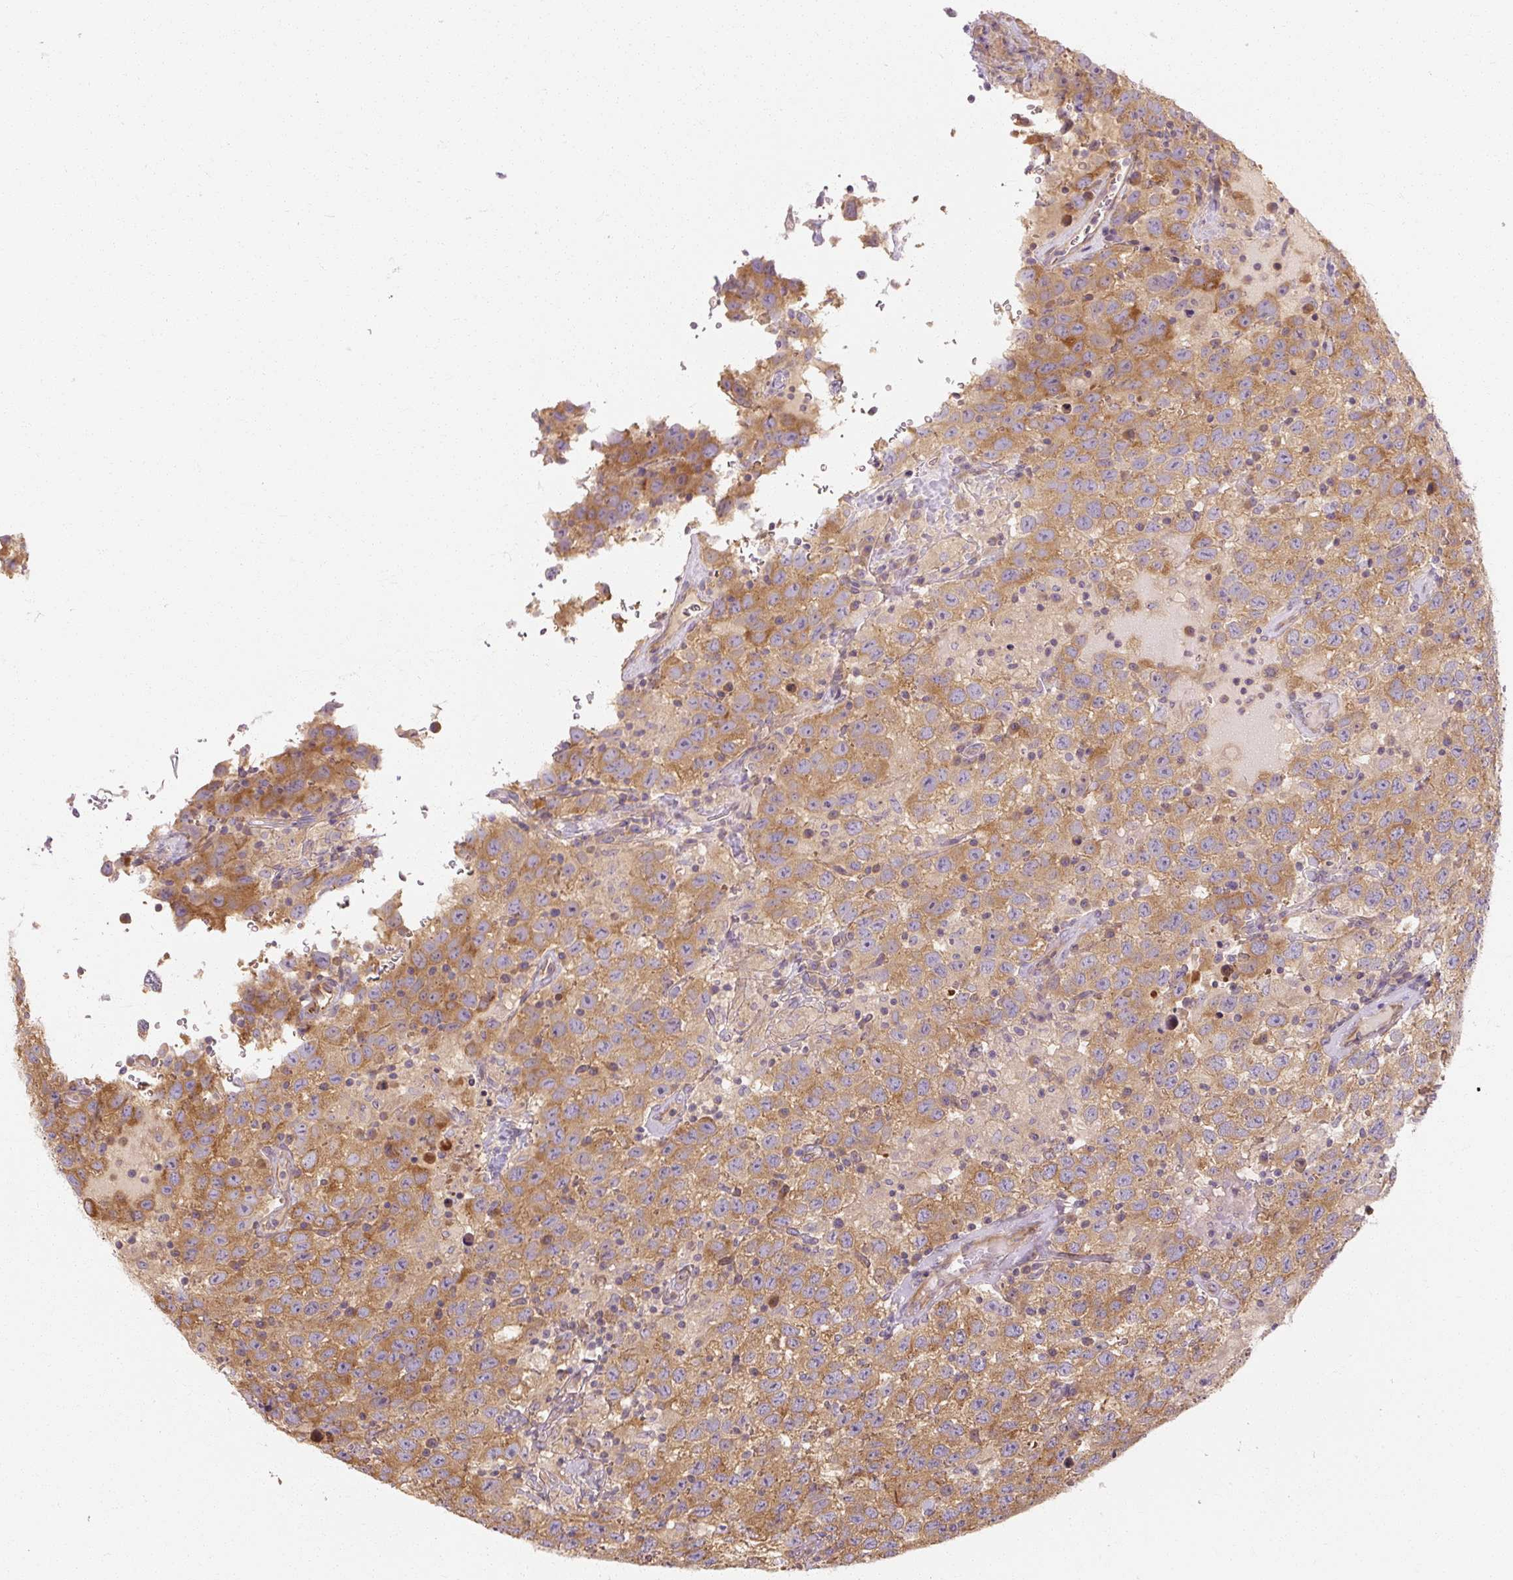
{"staining": {"intensity": "moderate", "quantity": "25%-75%", "location": "cytoplasmic/membranous"}, "tissue": "testis cancer", "cell_type": "Tumor cells", "image_type": "cancer", "snomed": [{"axis": "morphology", "description": "Seminoma, NOS"}, {"axis": "topography", "description": "Testis"}], "caption": "High-magnification brightfield microscopy of testis cancer stained with DAB (3,3'-diaminobenzidine) (brown) and counterstained with hematoxylin (blue). tumor cells exhibit moderate cytoplasmic/membranous expression is identified in about25%-75% of cells. The staining was performed using DAB (3,3'-diaminobenzidine), with brown indicating positive protein expression. Nuclei are stained blue with hematoxylin.", "gene": "RB1CC1", "patient": {"sex": "male", "age": 41}}